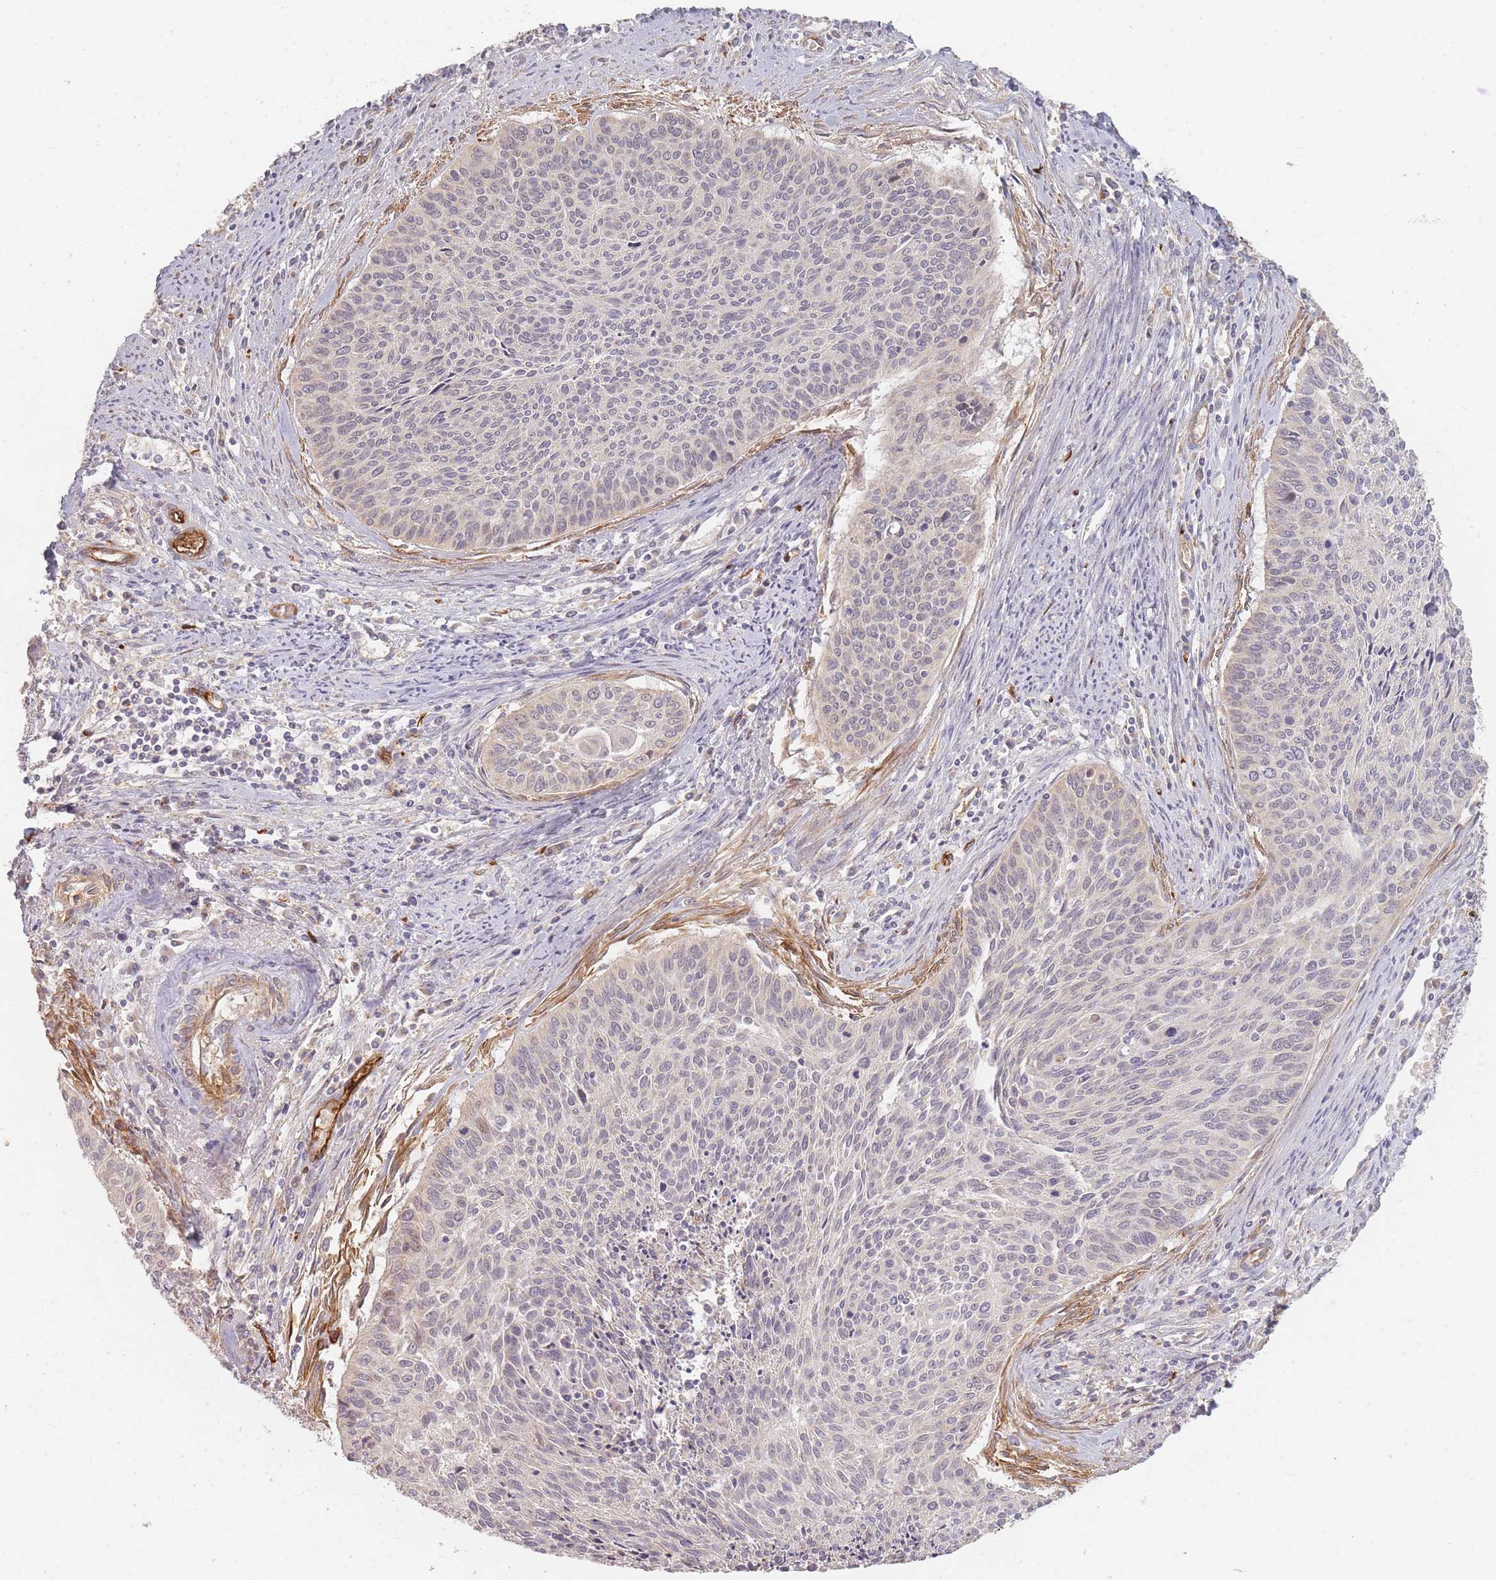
{"staining": {"intensity": "negative", "quantity": "none", "location": "none"}, "tissue": "cervical cancer", "cell_type": "Tumor cells", "image_type": "cancer", "snomed": [{"axis": "morphology", "description": "Squamous cell carcinoma, NOS"}, {"axis": "topography", "description": "Cervix"}], "caption": "Micrograph shows no protein staining in tumor cells of cervical squamous cell carcinoma tissue.", "gene": "MRPS6", "patient": {"sex": "female", "age": 55}}